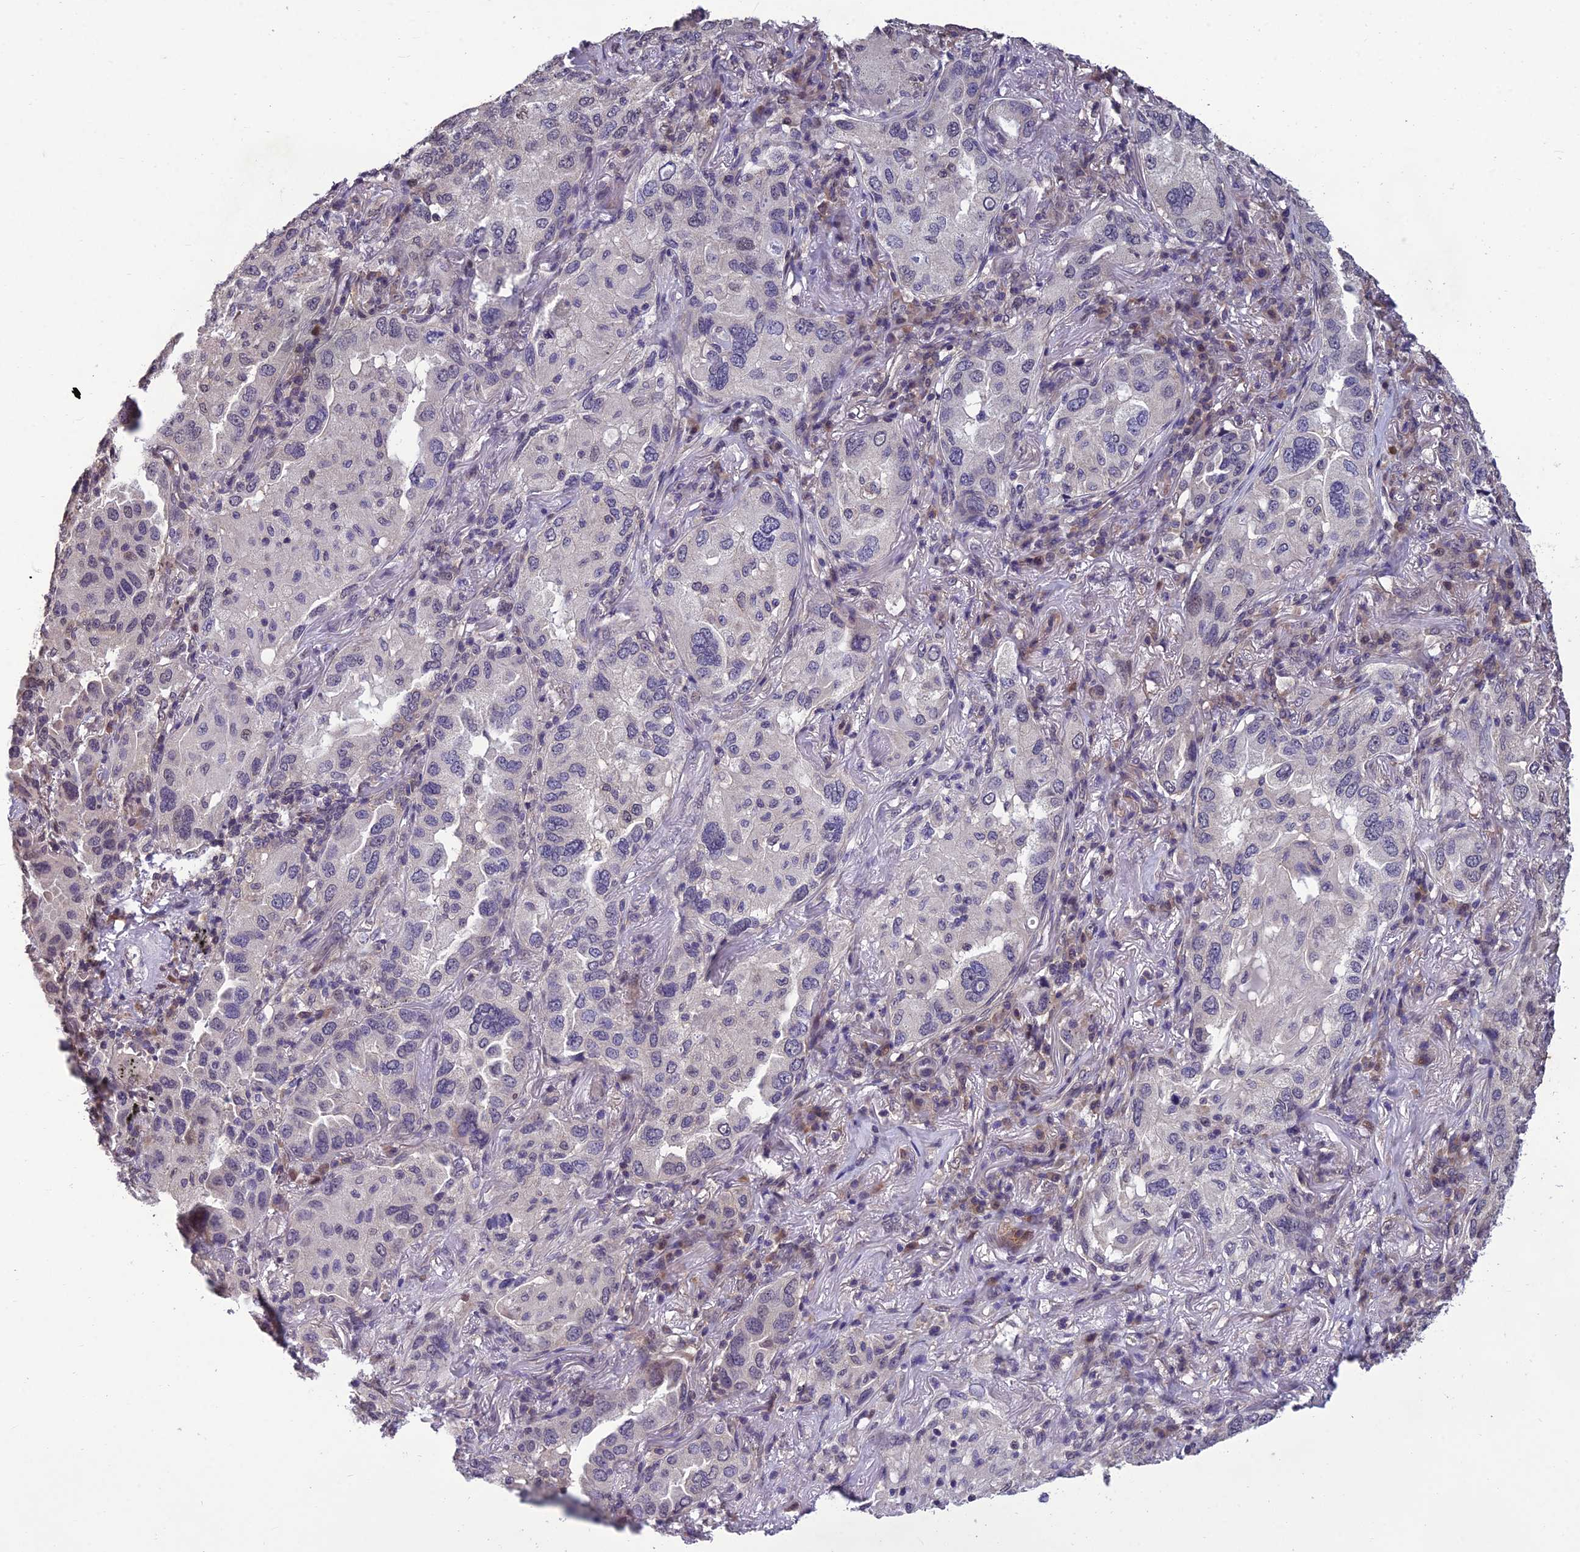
{"staining": {"intensity": "negative", "quantity": "none", "location": "none"}, "tissue": "lung cancer", "cell_type": "Tumor cells", "image_type": "cancer", "snomed": [{"axis": "morphology", "description": "Adenocarcinoma, NOS"}, {"axis": "topography", "description": "Lung"}], "caption": "Immunohistochemical staining of human lung cancer (adenocarcinoma) demonstrates no significant staining in tumor cells.", "gene": "GRWD1", "patient": {"sex": "female", "age": 69}}